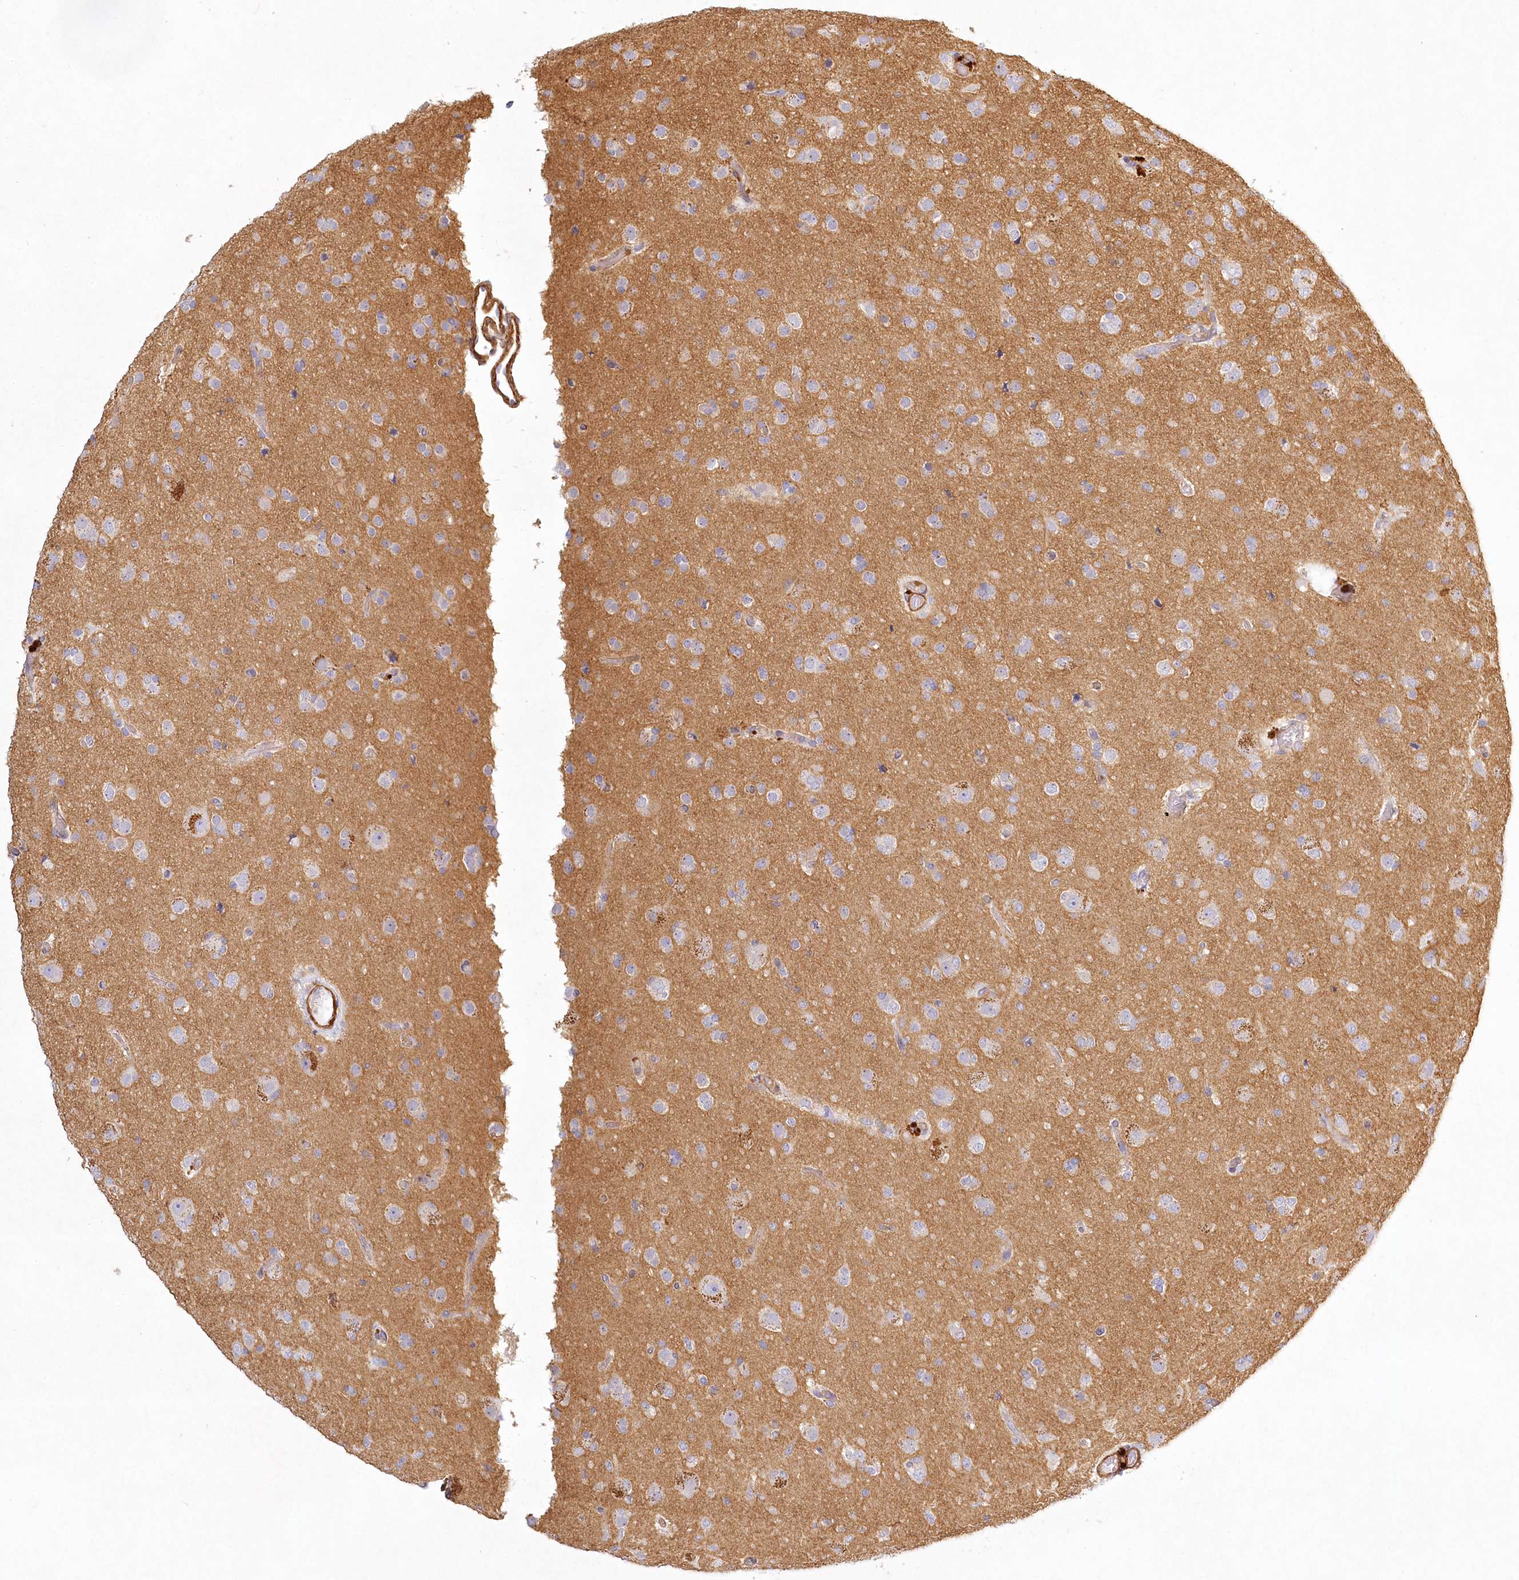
{"staining": {"intensity": "negative", "quantity": "none", "location": "none"}, "tissue": "glioma", "cell_type": "Tumor cells", "image_type": "cancer", "snomed": [{"axis": "morphology", "description": "Glioma, malignant, Low grade"}, {"axis": "topography", "description": "Brain"}], "caption": "An immunohistochemistry (IHC) image of glioma is shown. There is no staining in tumor cells of glioma. (Stains: DAB immunohistochemistry with hematoxylin counter stain, Microscopy: brightfield microscopy at high magnification).", "gene": "INPP4B", "patient": {"sex": "male", "age": 65}}